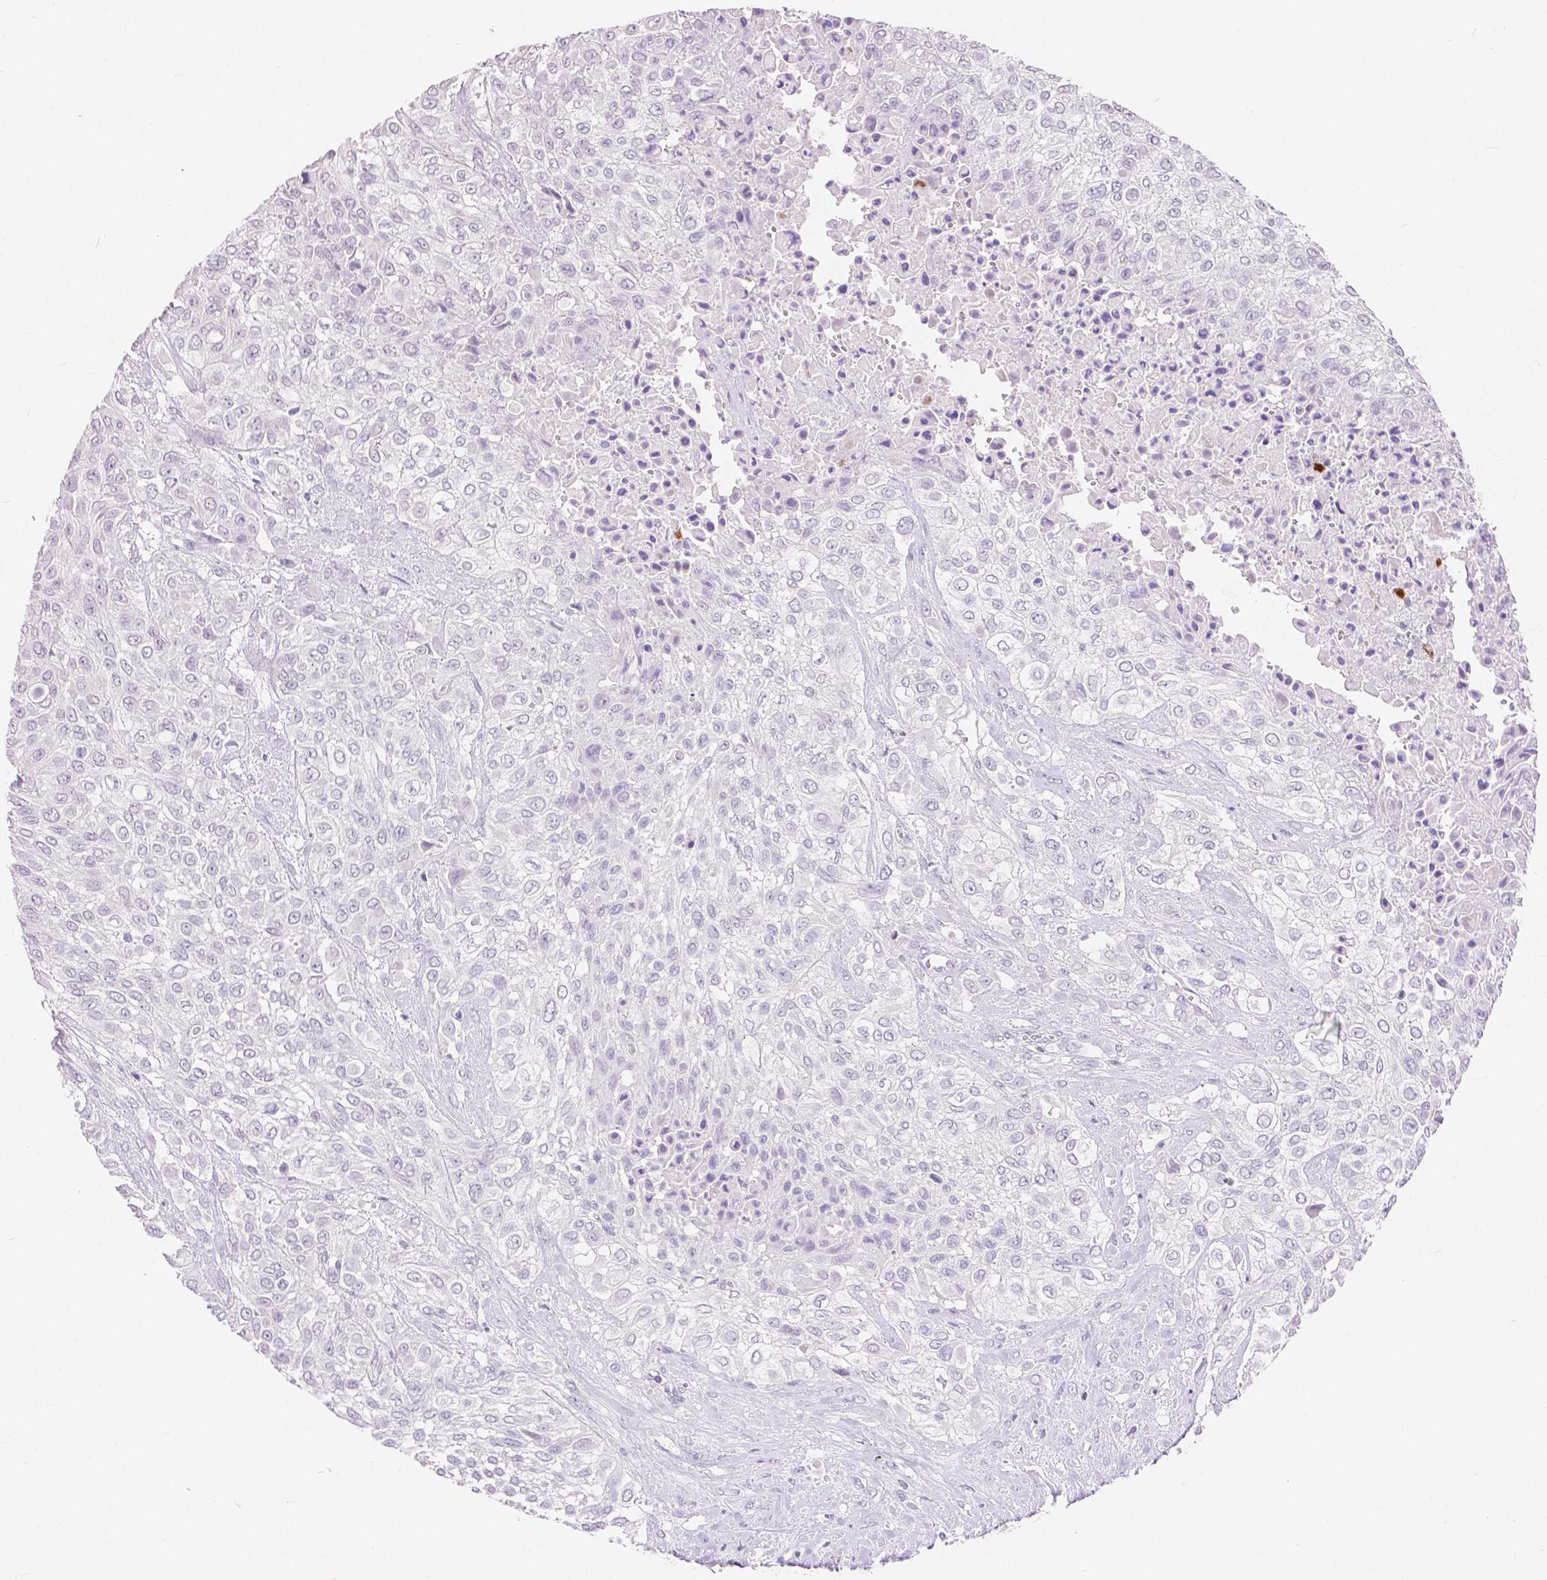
{"staining": {"intensity": "negative", "quantity": "none", "location": "none"}, "tissue": "urothelial cancer", "cell_type": "Tumor cells", "image_type": "cancer", "snomed": [{"axis": "morphology", "description": "Urothelial carcinoma, High grade"}, {"axis": "topography", "description": "Urinary bladder"}], "caption": "Urothelial cancer was stained to show a protein in brown. There is no significant positivity in tumor cells.", "gene": "HNF1B", "patient": {"sex": "male", "age": 57}}